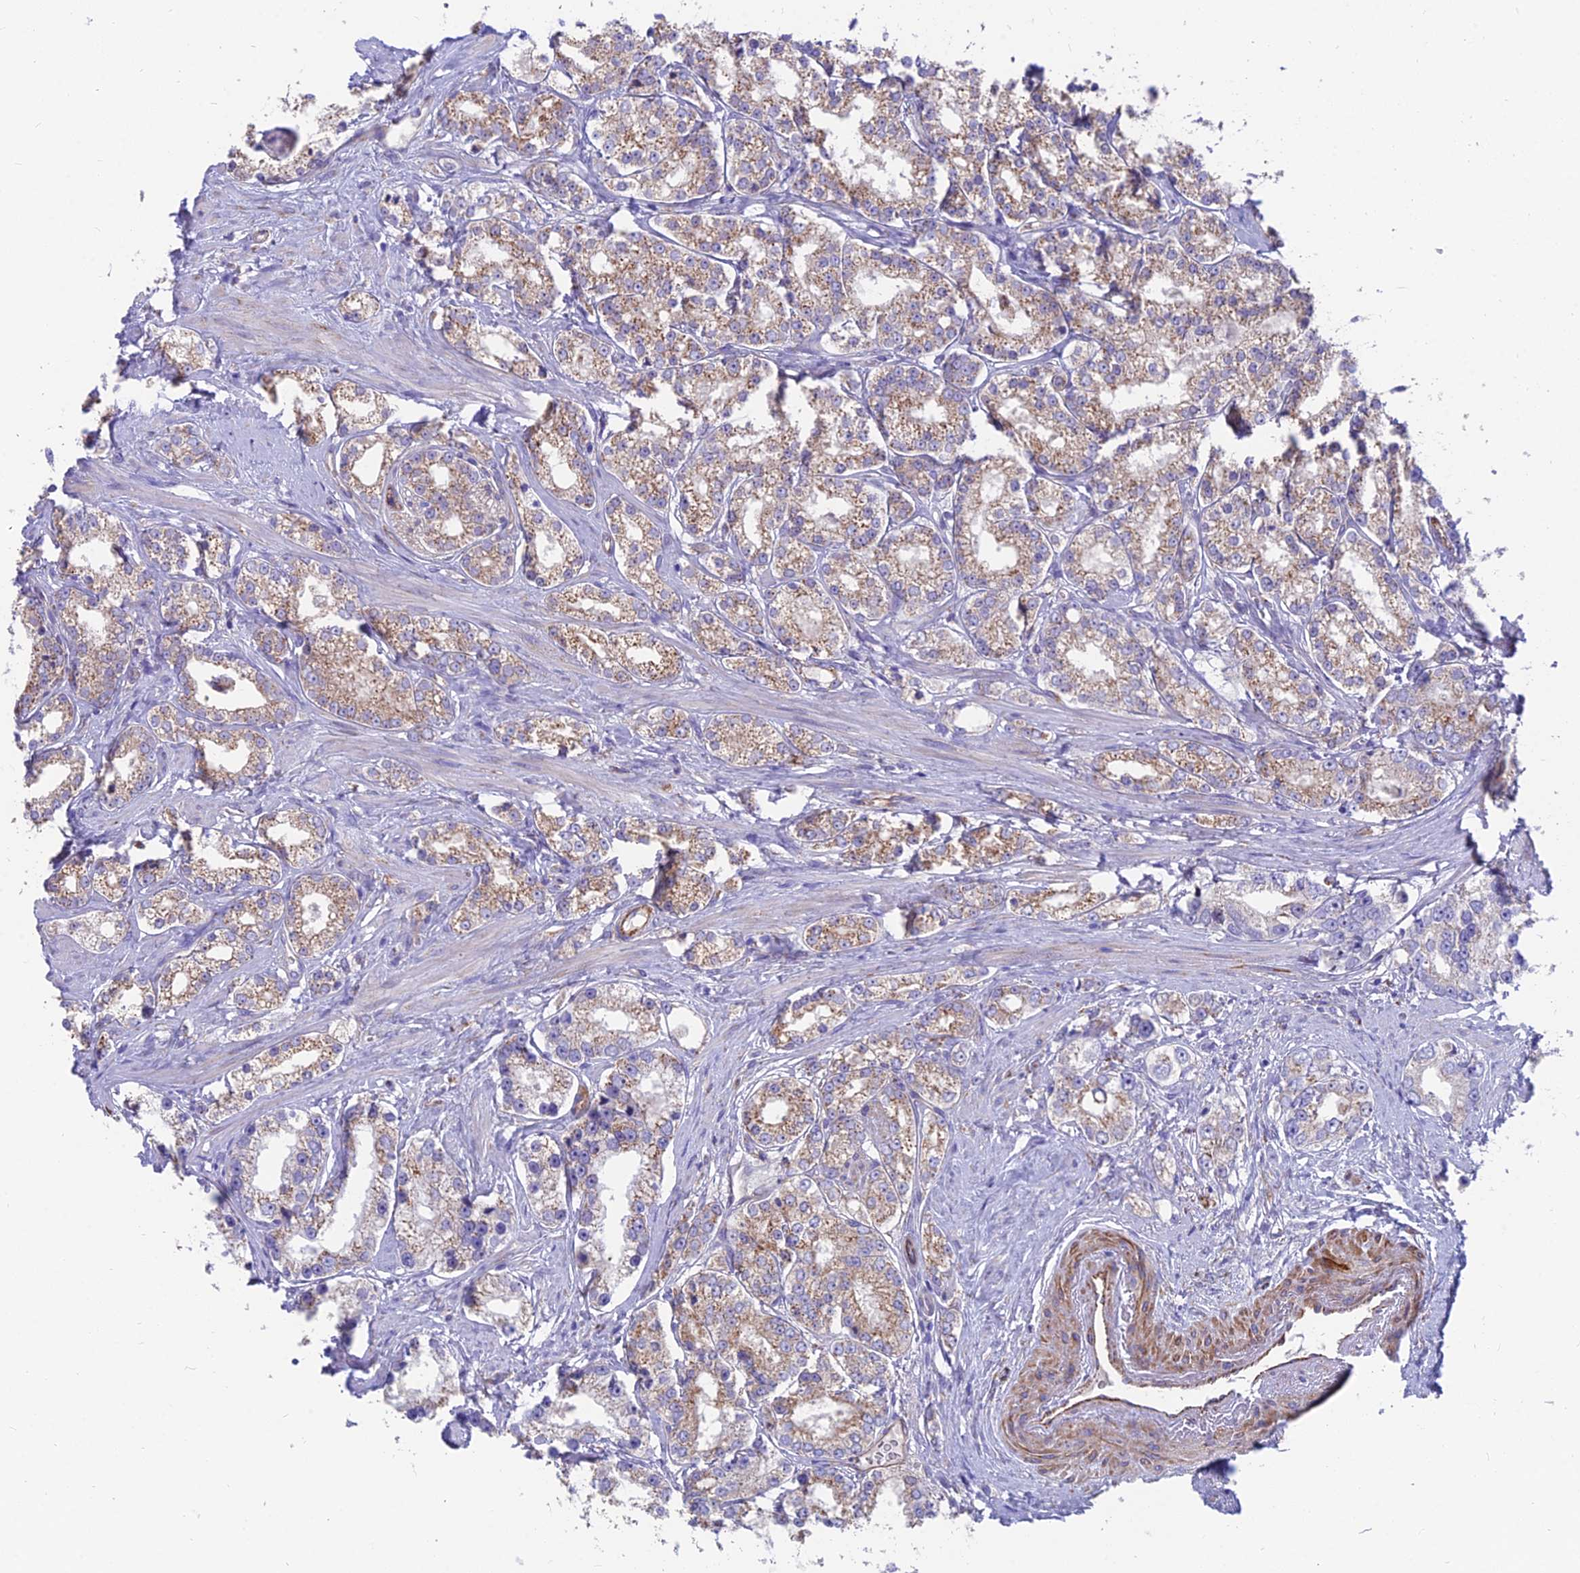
{"staining": {"intensity": "moderate", "quantity": ">75%", "location": "cytoplasmic/membranous"}, "tissue": "prostate cancer", "cell_type": "Tumor cells", "image_type": "cancer", "snomed": [{"axis": "morphology", "description": "Normal tissue, NOS"}, {"axis": "morphology", "description": "Adenocarcinoma, High grade"}, {"axis": "topography", "description": "Prostate"}], "caption": "High-grade adenocarcinoma (prostate) was stained to show a protein in brown. There is medium levels of moderate cytoplasmic/membranous positivity in about >75% of tumor cells. Using DAB (brown) and hematoxylin (blue) stains, captured at high magnification using brightfield microscopy.", "gene": "TIGD6", "patient": {"sex": "male", "age": 83}}